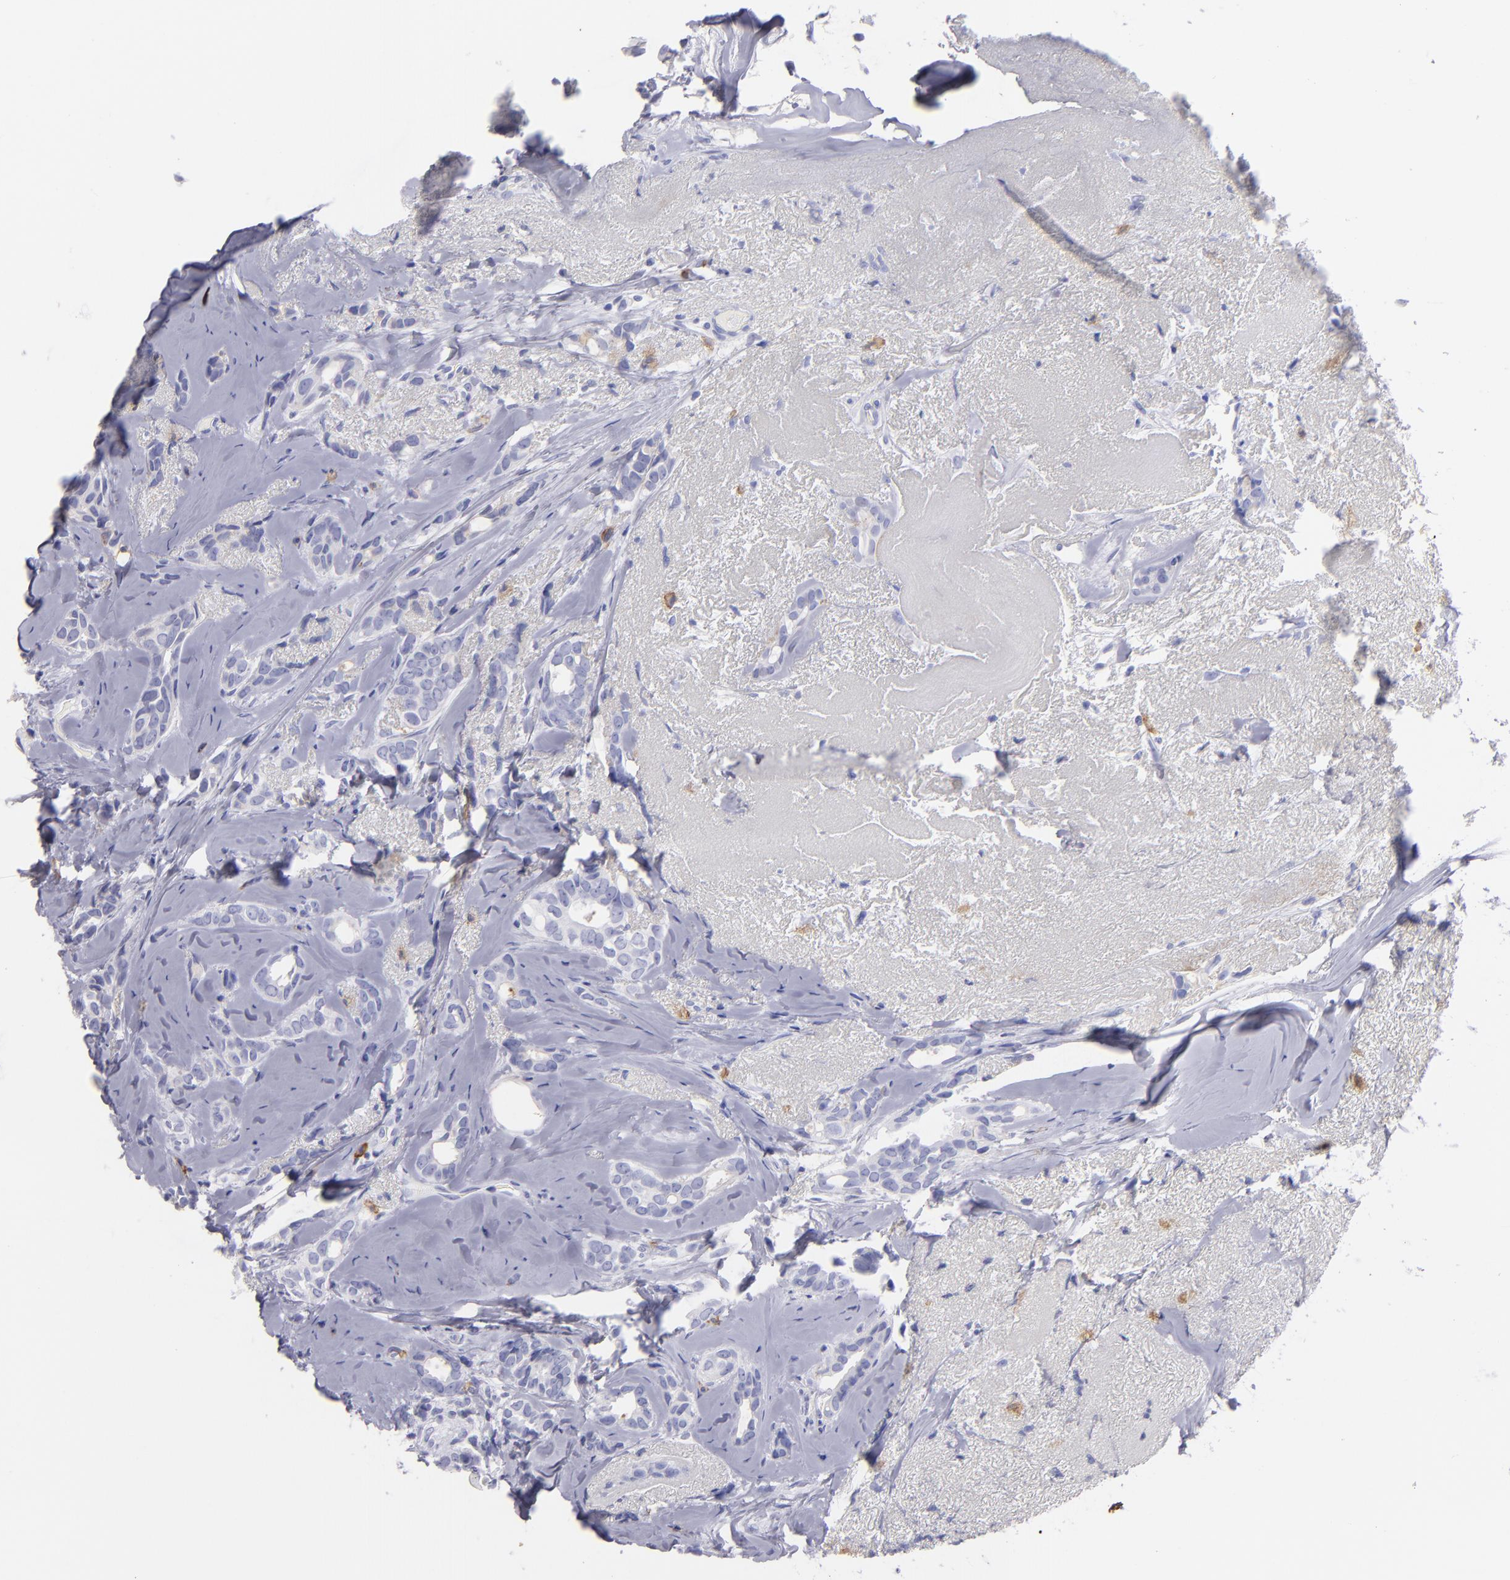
{"staining": {"intensity": "negative", "quantity": "none", "location": "none"}, "tissue": "breast cancer", "cell_type": "Tumor cells", "image_type": "cancer", "snomed": [{"axis": "morphology", "description": "Duct carcinoma"}, {"axis": "topography", "description": "Breast"}], "caption": "Immunohistochemistry image of neoplastic tissue: invasive ductal carcinoma (breast) stained with DAB reveals no significant protein positivity in tumor cells. (Stains: DAB (3,3'-diaminobenzidine) immunohistochemistry (IHC) with hematoxylin counter stain, Microscopy: brightfield microscopy at high magnification).", "gene": "CD82", "patient": {"sex": "female", "age": 54}}